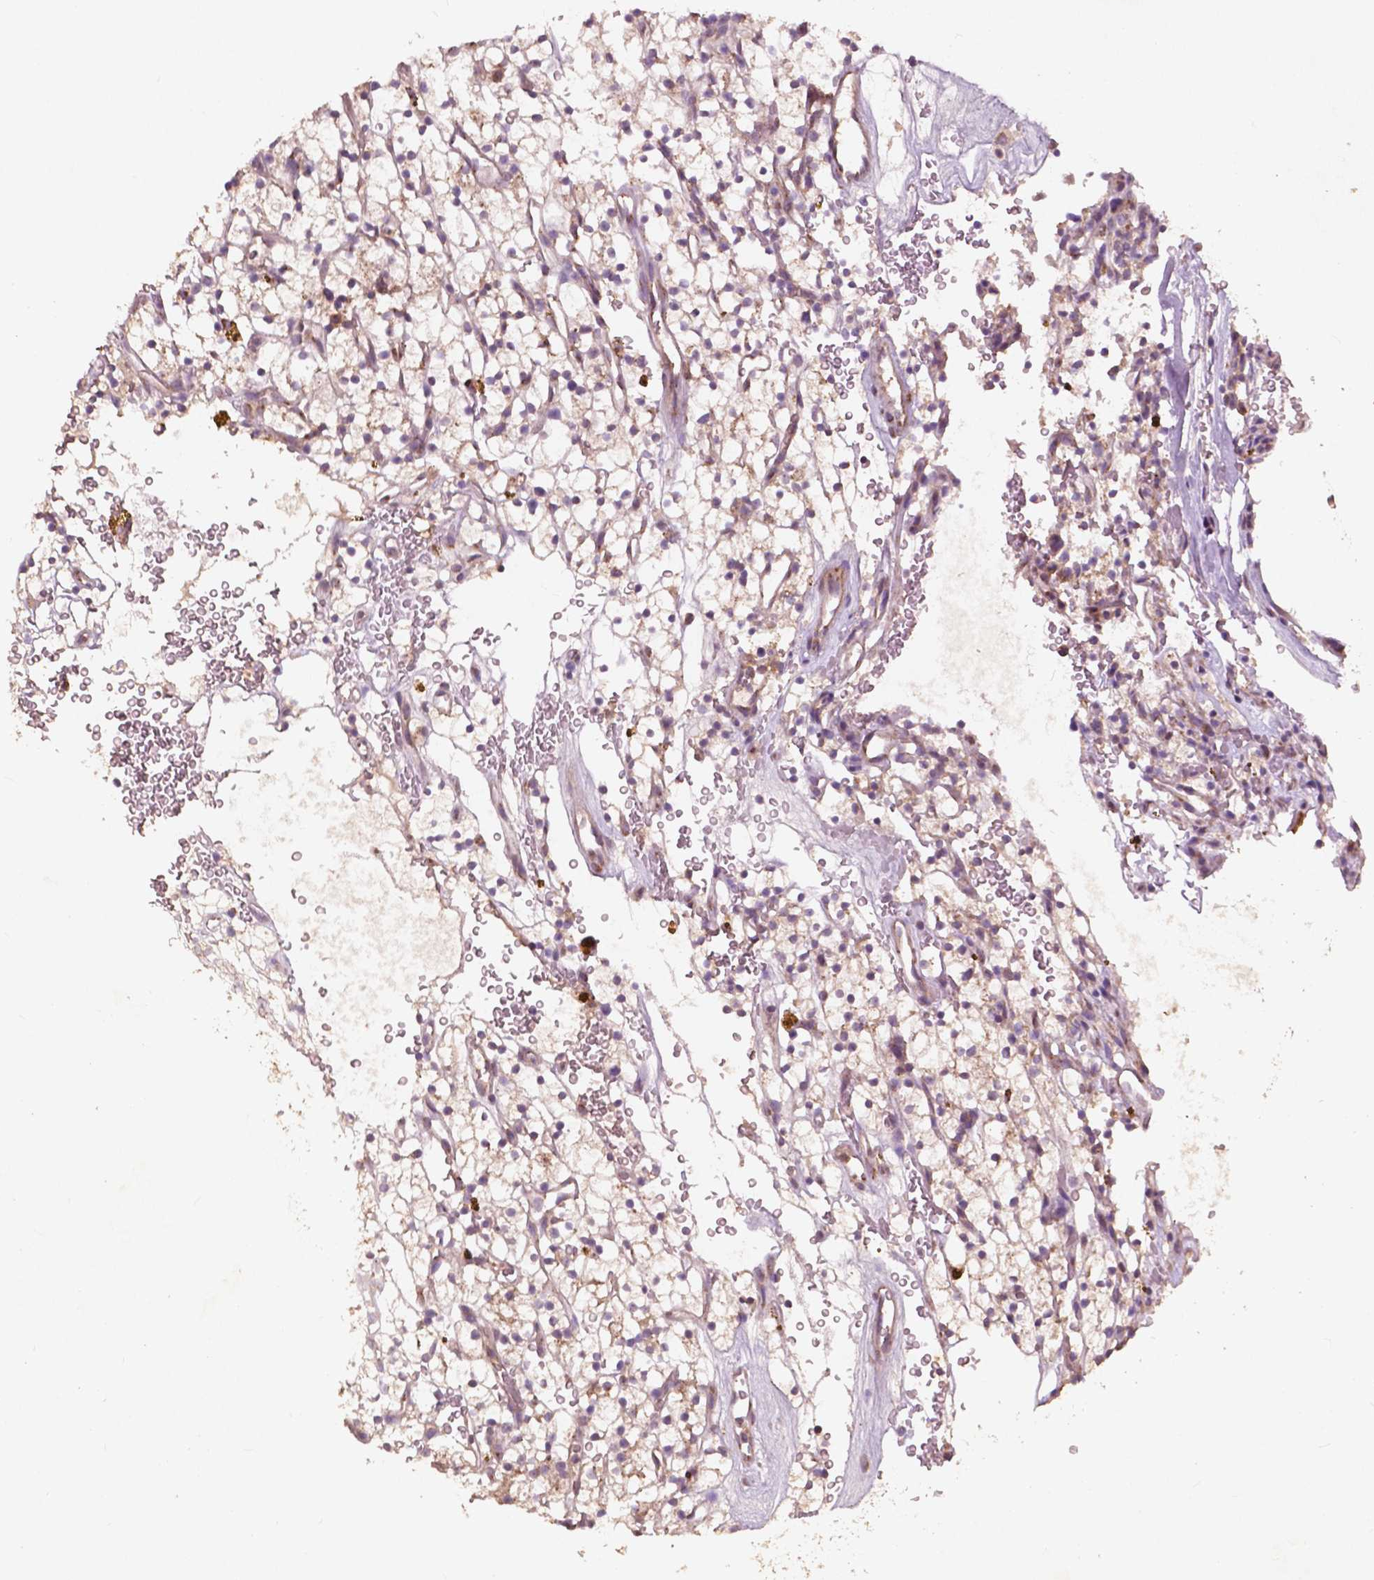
{"staining": {"intensity": "weak", "quantity": "25%-75%", "location": "cytoplasmic/membranous"}, "tissue": "renal cancer", "cell_type": "Tumor cells", "image_type": "cancer", "snomed": [{"axis": "morphology", "description": "Adenocarcinoma, NOS"}, {"axis": "topography", "description": "Kidney"}], "caption": "Immunohistochemistry of adenocarcinoma (renal) exhibits low levels of weak cytoplasmic/membranous positivity in about 25%-75% of tumor cells.", "gene": "CHPT1", "patient": {"sex": "female", "age": 64}}